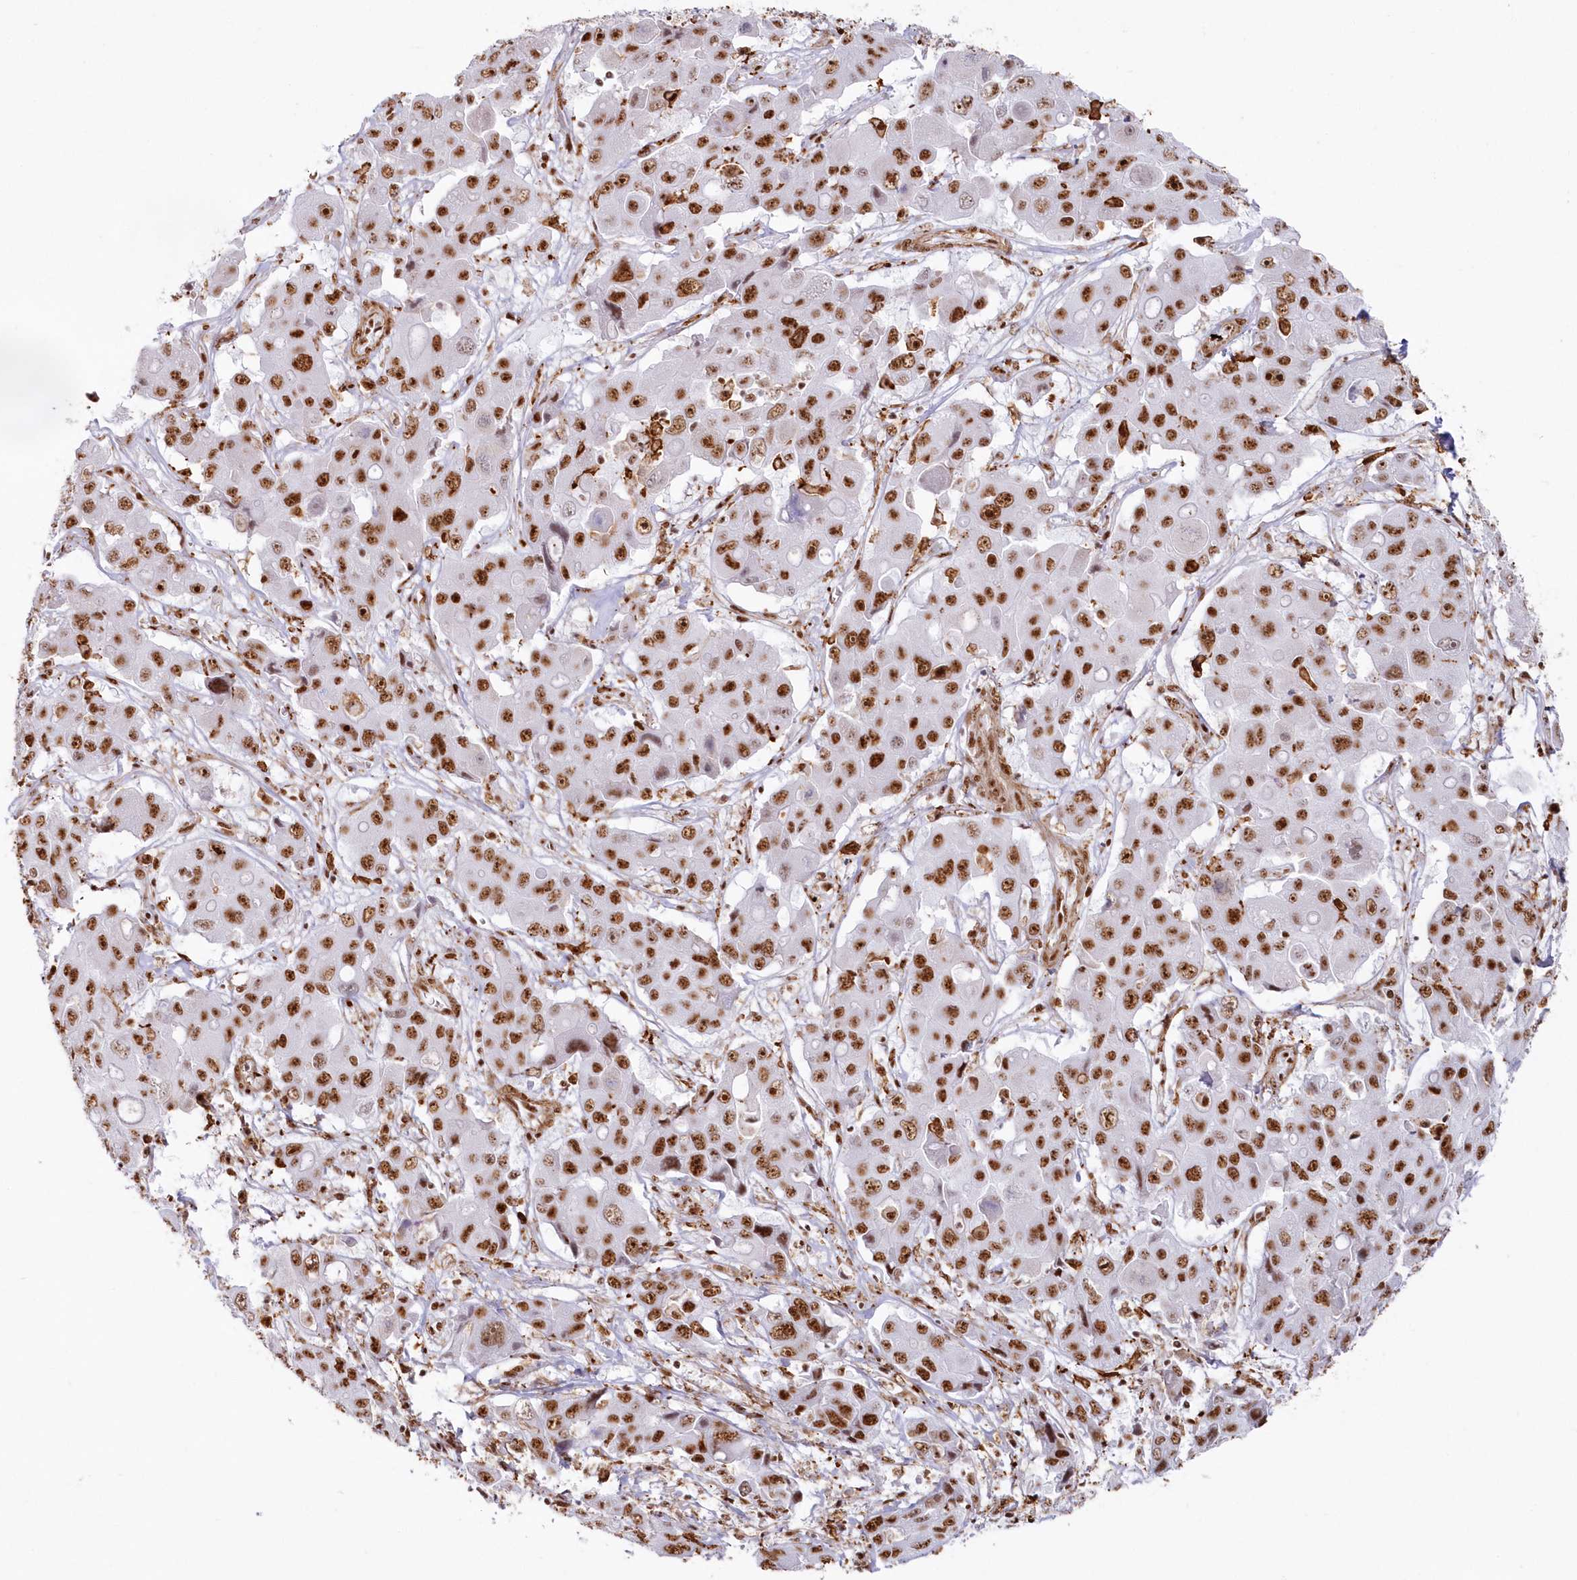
{"staining": {"intensity": "strong", "quantity": ">75%", "location": "nuclear"}, "tissue": "liver cancer", "cell_type": "Tumor cells", "image_type": "cancer", "snomed": [{"axis": "morphology", "description": "Cholangiocarcinoma"}, {"axis": "topography", "description": "Liver"}], "caption": "Human liver cancer stained with a protein marker displays strong staining in tumor cells.", "gene": "DDX46", "patient": {"sex": "male", "age": 67}}